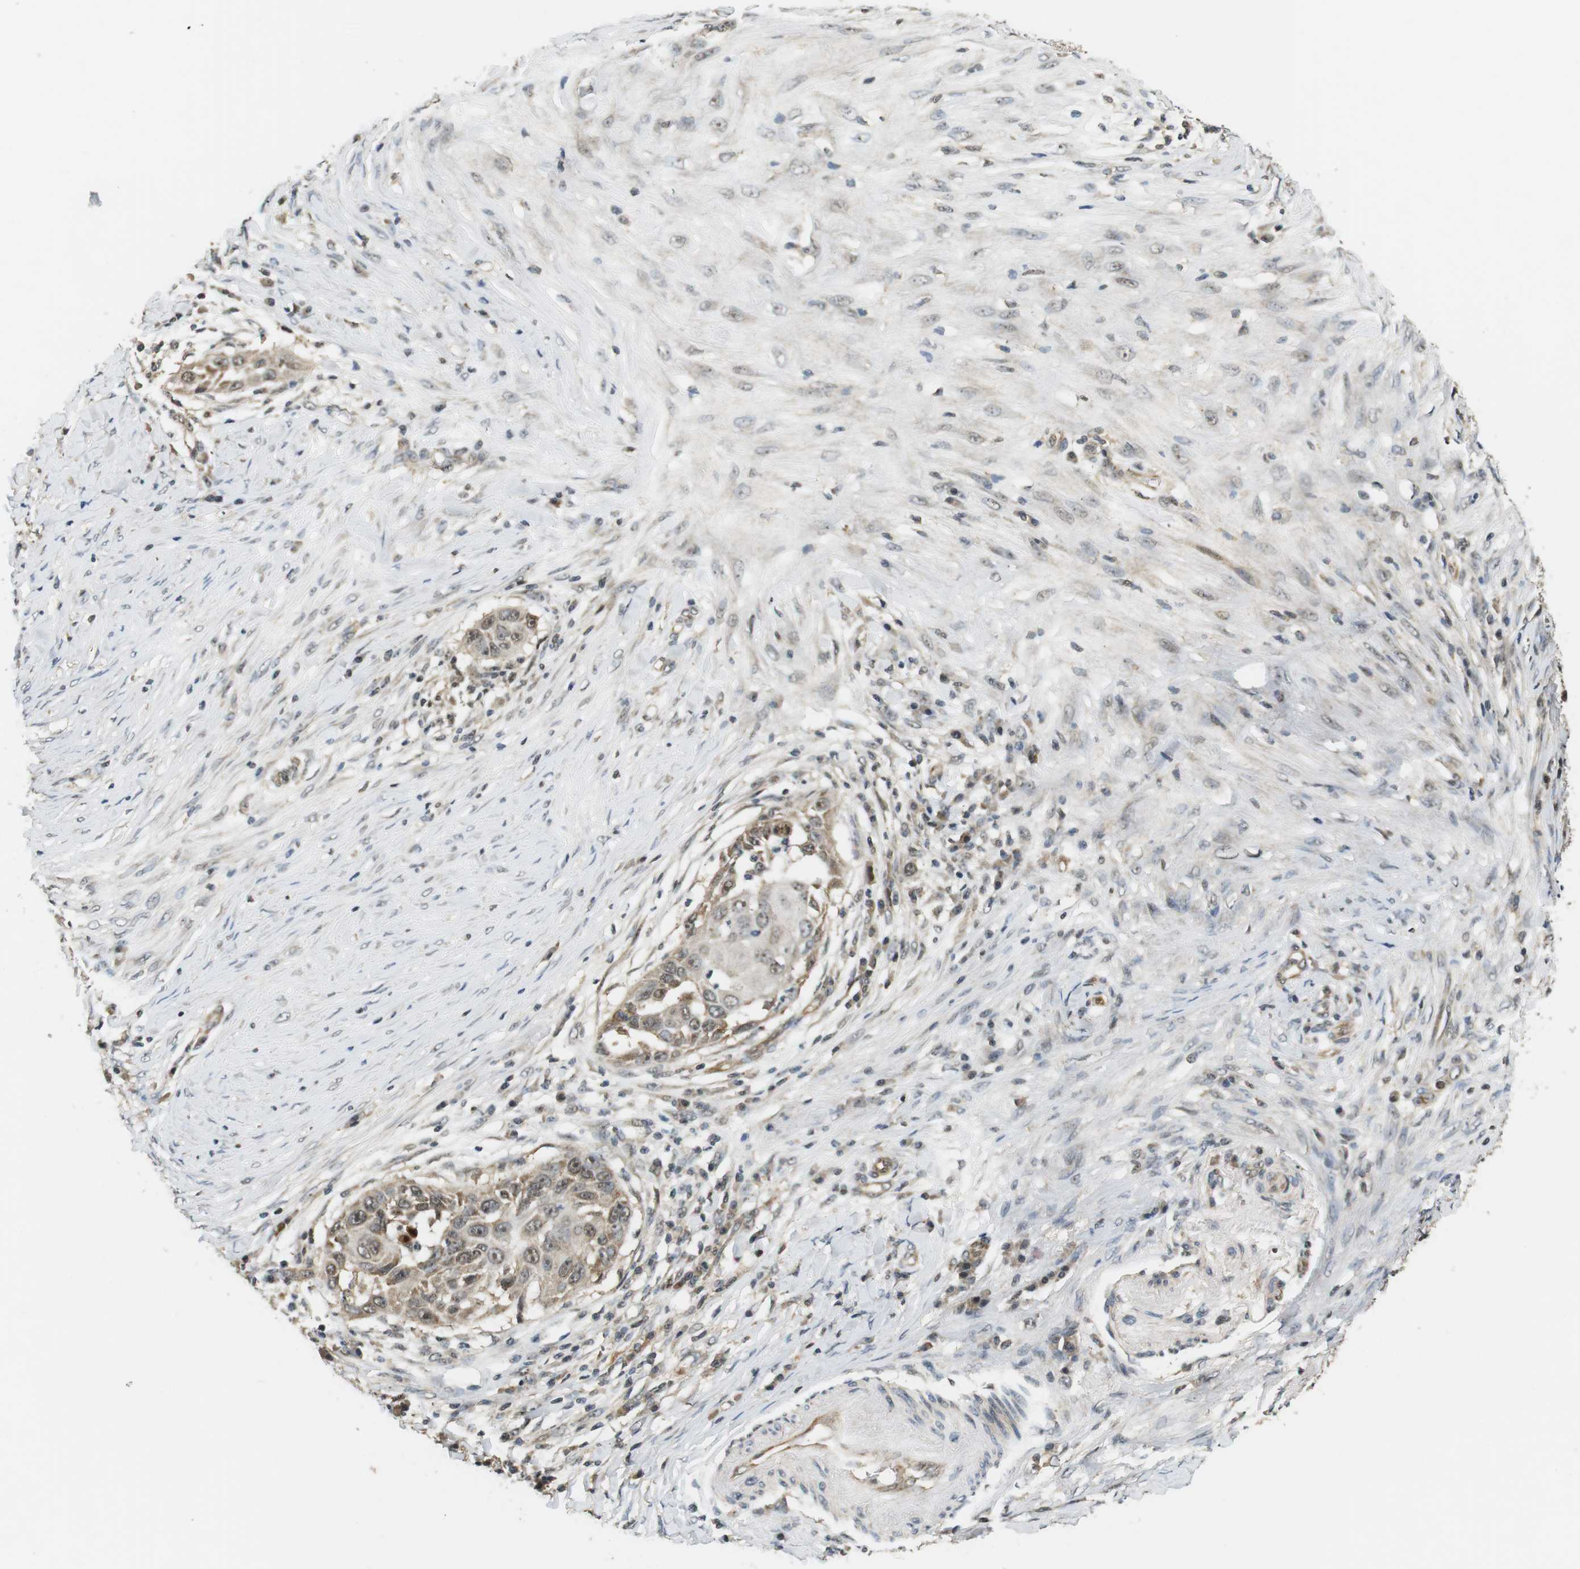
{"staining": {"intensity": "moderate", "quantity": "25%-75%", "location": "cytoplasmic/membranous,nuclear"}, "tissue": "skin cancer", "cell_type": "Tumor cells", "image_type": "cancer", "snomed": [{"axis": "morphology", "description": "Squamous cell carcinoma, NOS"}, {"axis": "topography", "description": "Skin"}], "caption": "Moderate cytoplasmic/membranous and nuclear expression is seen in approximately 25%-75% of tumor cells in skin cancer.", "gene": "CSNK2B", "patient": {"sex": "female", "age": 44}}